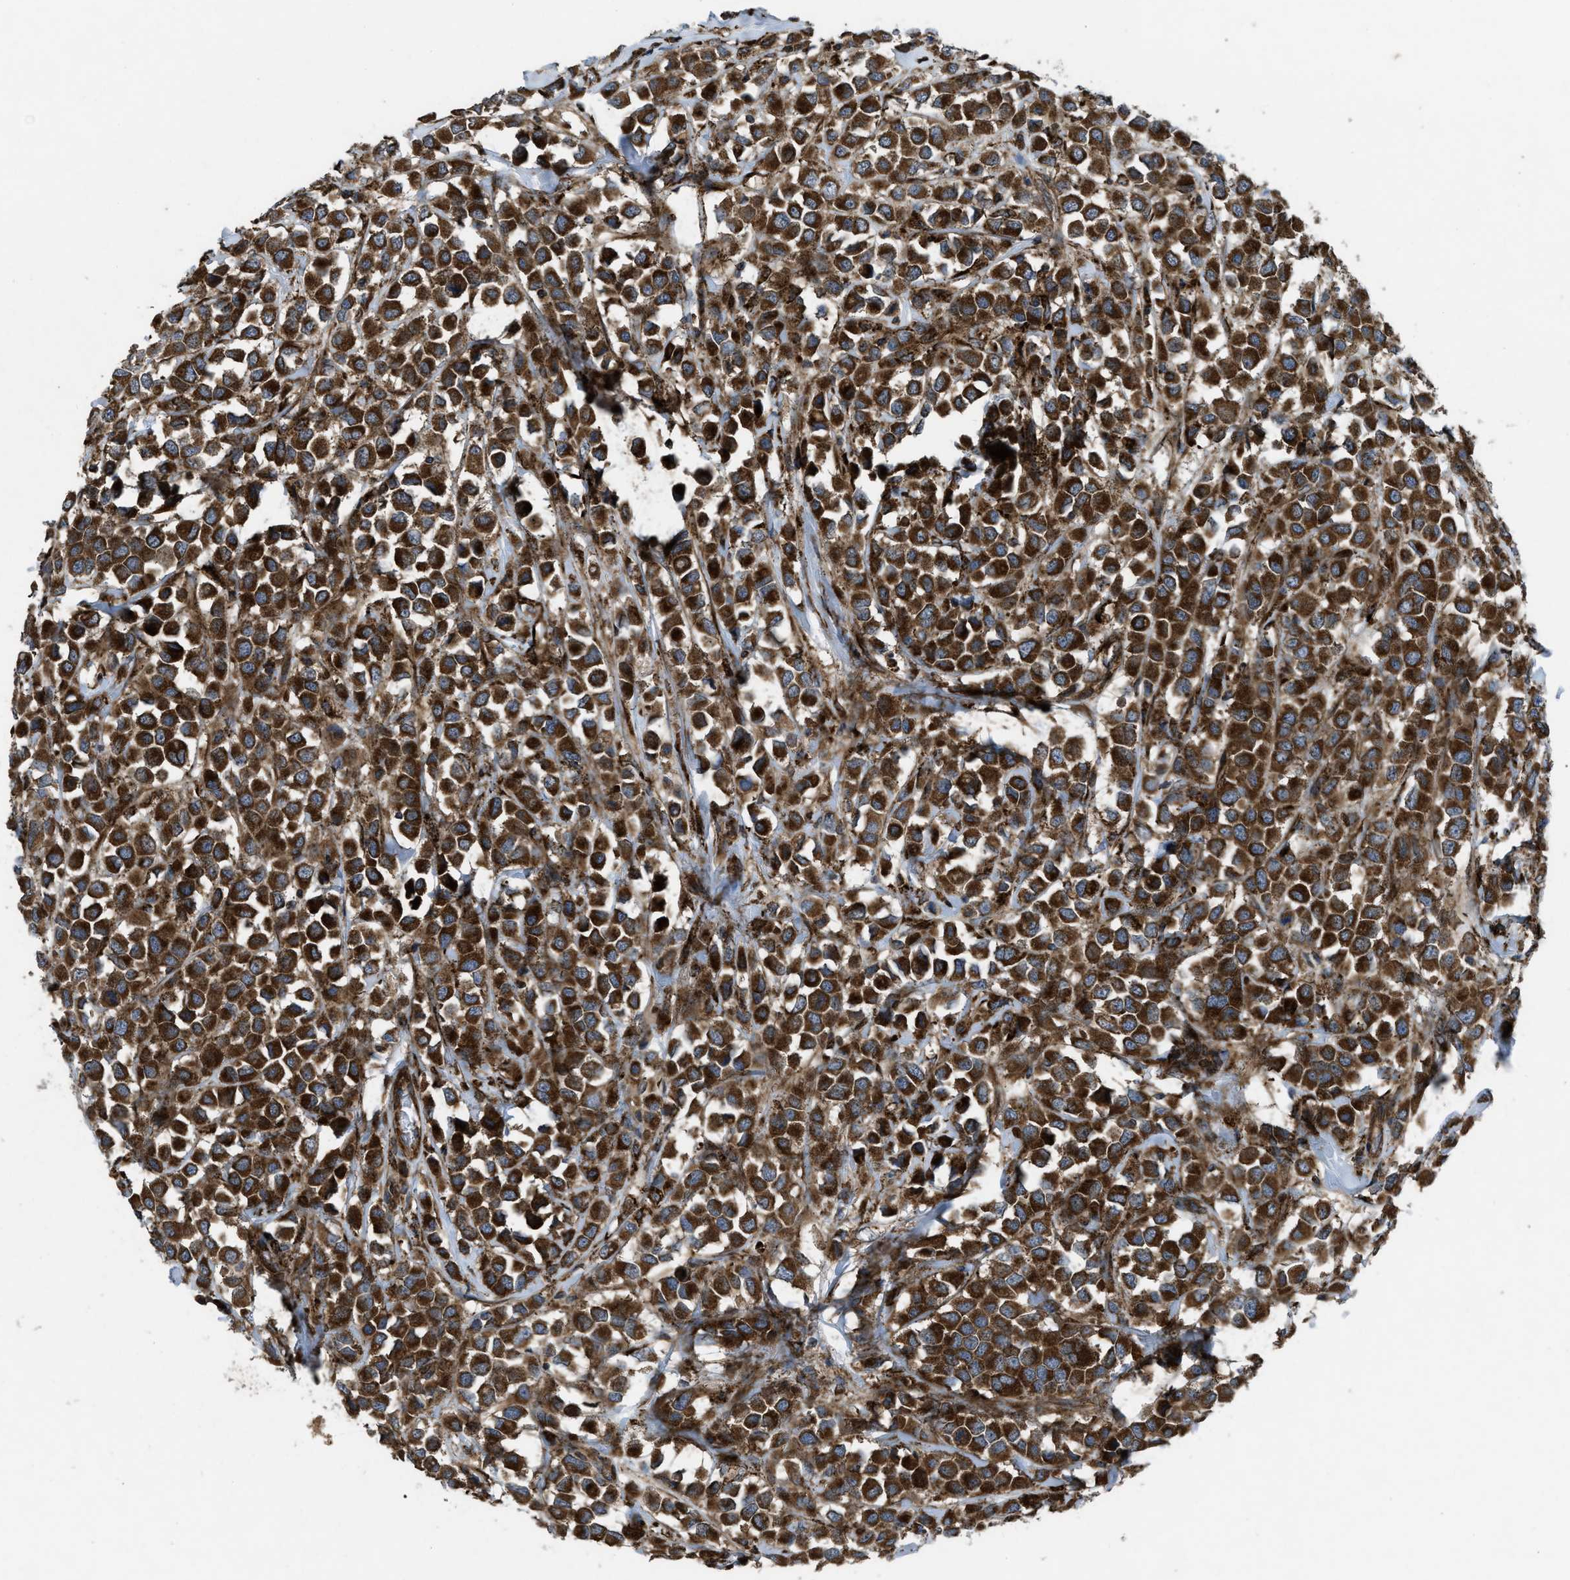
{"staining": {"intensity": "strong", "quantity": ">75%", "location": "cytoplasmic/membranous"}, "tissue": "breast cancer", "cell_type": "Tumor cells", "image_type": "cancer", "snomed": [{"axis": "morphology", "description": "Duct carcinoma"}, {"axis": "topography", "description": "Breast"}], "caption": "A brown stain labels strong cytoplasmic/membranous staining of a protein in breast invasive ductal carcinoma tumor cells. (Brightfield microscopy of DAB IHC at high magnification).", "gene": "PER3", "patient": {"sex": "female", "age": 61}}